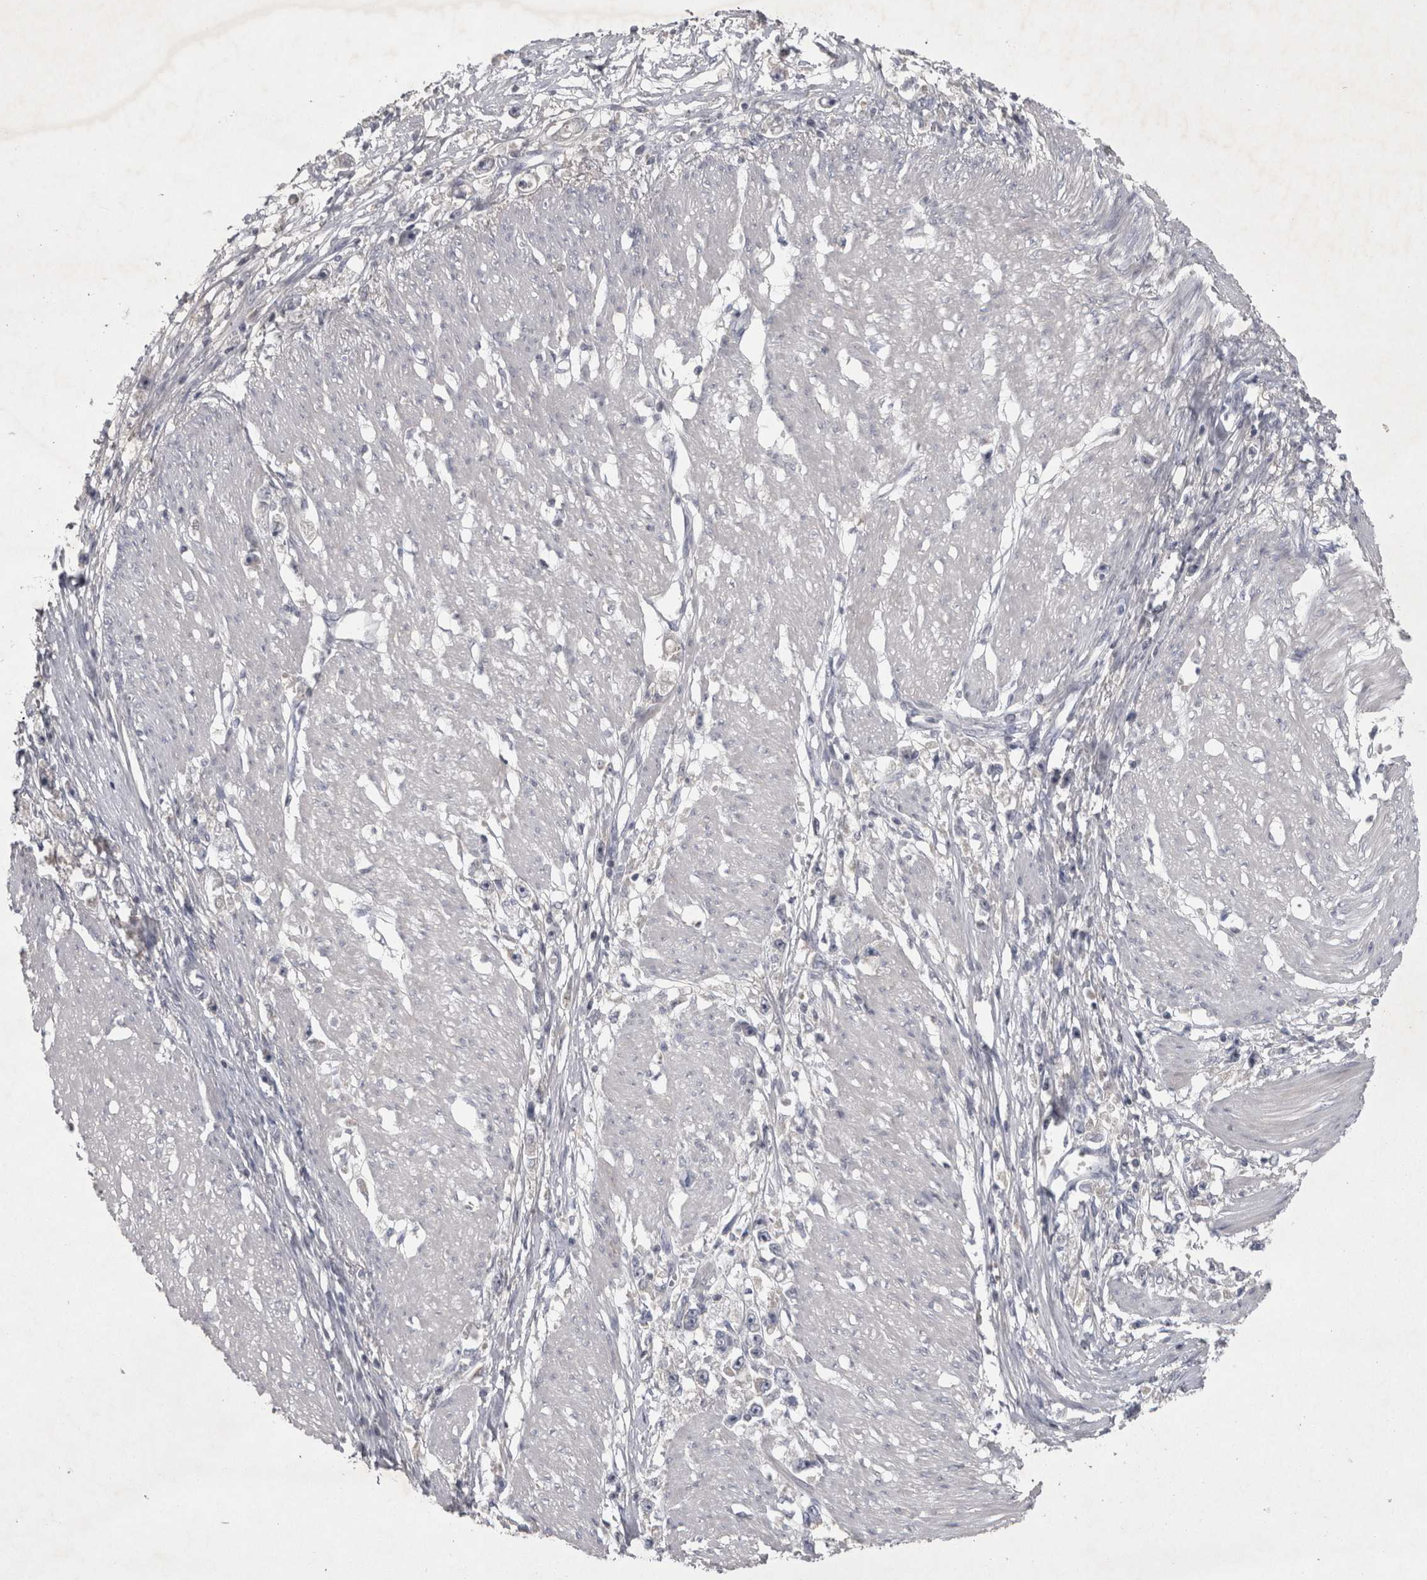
{"staining": {"intensity": "negative", "quantity": "none", "location": "none"}, "tissue": "stomach cancer", "cell_type": "Tumor cells", "image_type": "cancer", "snomed": [{"axis": "morphology", "description": "Adenocarcinoma, NOS"}, {"axis": "topography", "description": "Stomach"}], "caption": "High magnification brightfield microscopy of adenocarcinoma (stomach) stained with DAB (3,3'-diaminobenzidine) (brown) and counterstained with hematoxylin (blue): tumor cells show no significant expression. (DAB IHC with hematoxylin counter stain).", "gene": "ENPP7", "patient": {"sex": "female", "age": 59}}